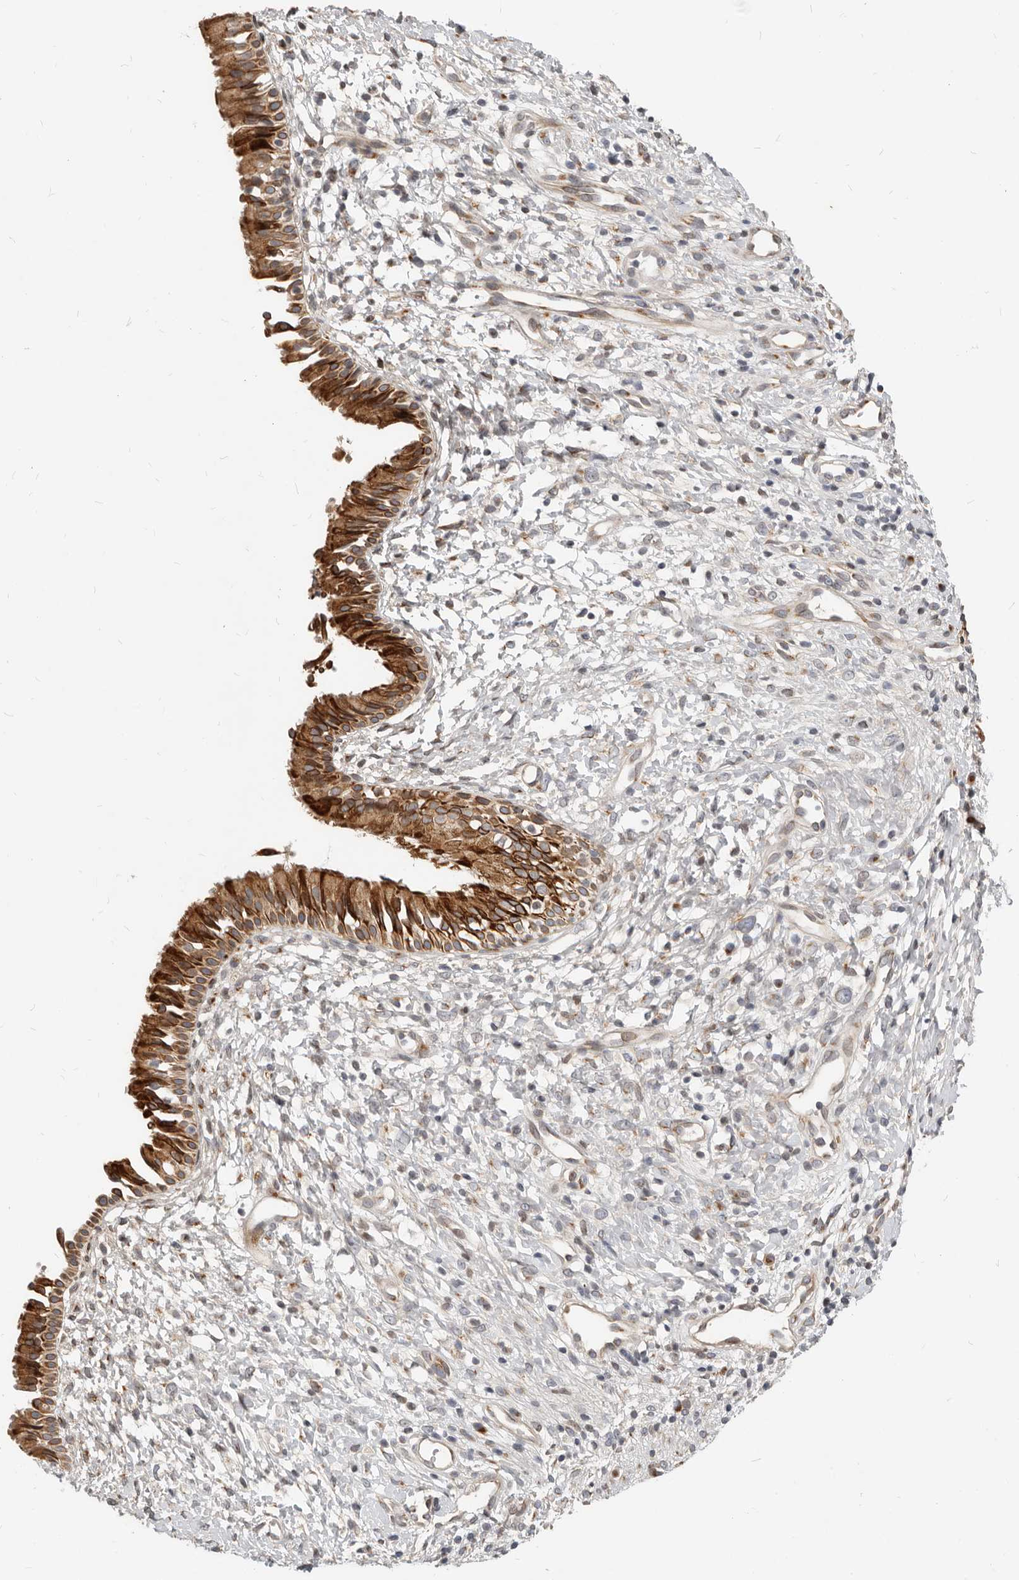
{"staining": {"intensity": "strong", "quantity": ">75%", "location": "cytoplasmic/membranous"}, "tissue": "nasopharynx", "cell_type": "Respiratory epithelial cells", "image_type": "normal", "snomed": [{"axis": "morphology", "description": "Normal tissue, NOS"}, {"axis": "topography", "description": "Nasopharynx"}], "caption": "About >75% of respiratory epithelial cells in benign nasopharynx display strong cytoplasmic/membranous protein expression as visualized by brown immunohistochemical staining.", "gene": "NPY4R2", "patient": {"sex": "male", "age": 22}}